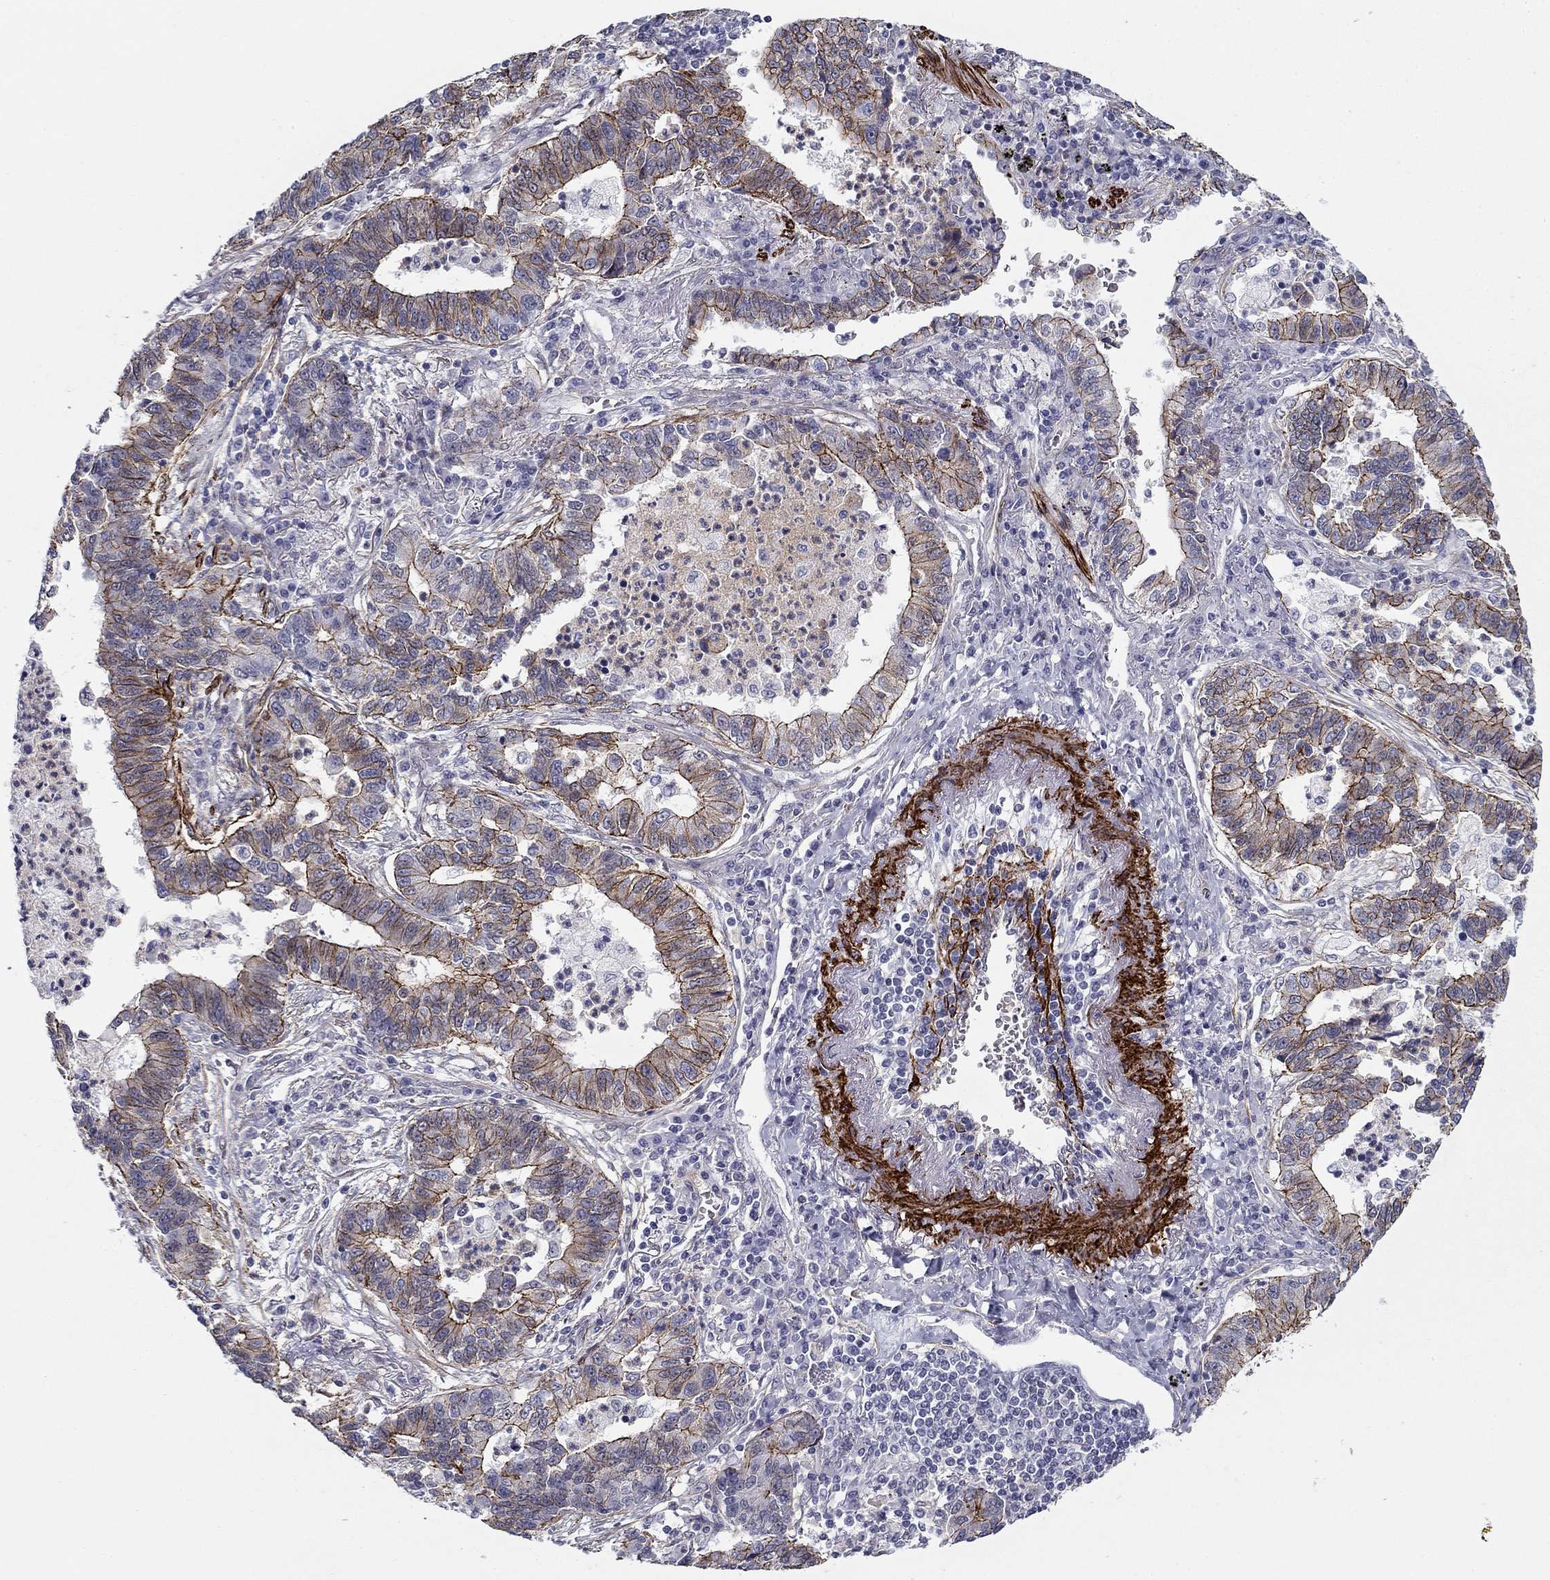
{"staining": {"intensity": "strong", "quantity": "25%-75%", "location": "cytoplasmic/membranous"}, "tissue": "lung cancer", "cell_type": "Tumor cells", "image_type": "cancer", "snomed": [{"axis": "morphology", "description": "Adenocarcinoma, NOS"}, {"axis": "topography", "description": "Lung"}], "caption": "Immunohistochemistry (IHC) (DAB (3,3'-diaminobenzidine)) staining of lung adenocarcinoma exhibits strong cytoplasmic/membranous protein staining in approximately 25%-75% of tumor cells. The staining is performed using DAB brown chromogen to label protein expression. The nuclei are counter-stained blue using hematoxylin.", "gene": "KRBA1", "patient": {"sex": "female", "age": 57}}